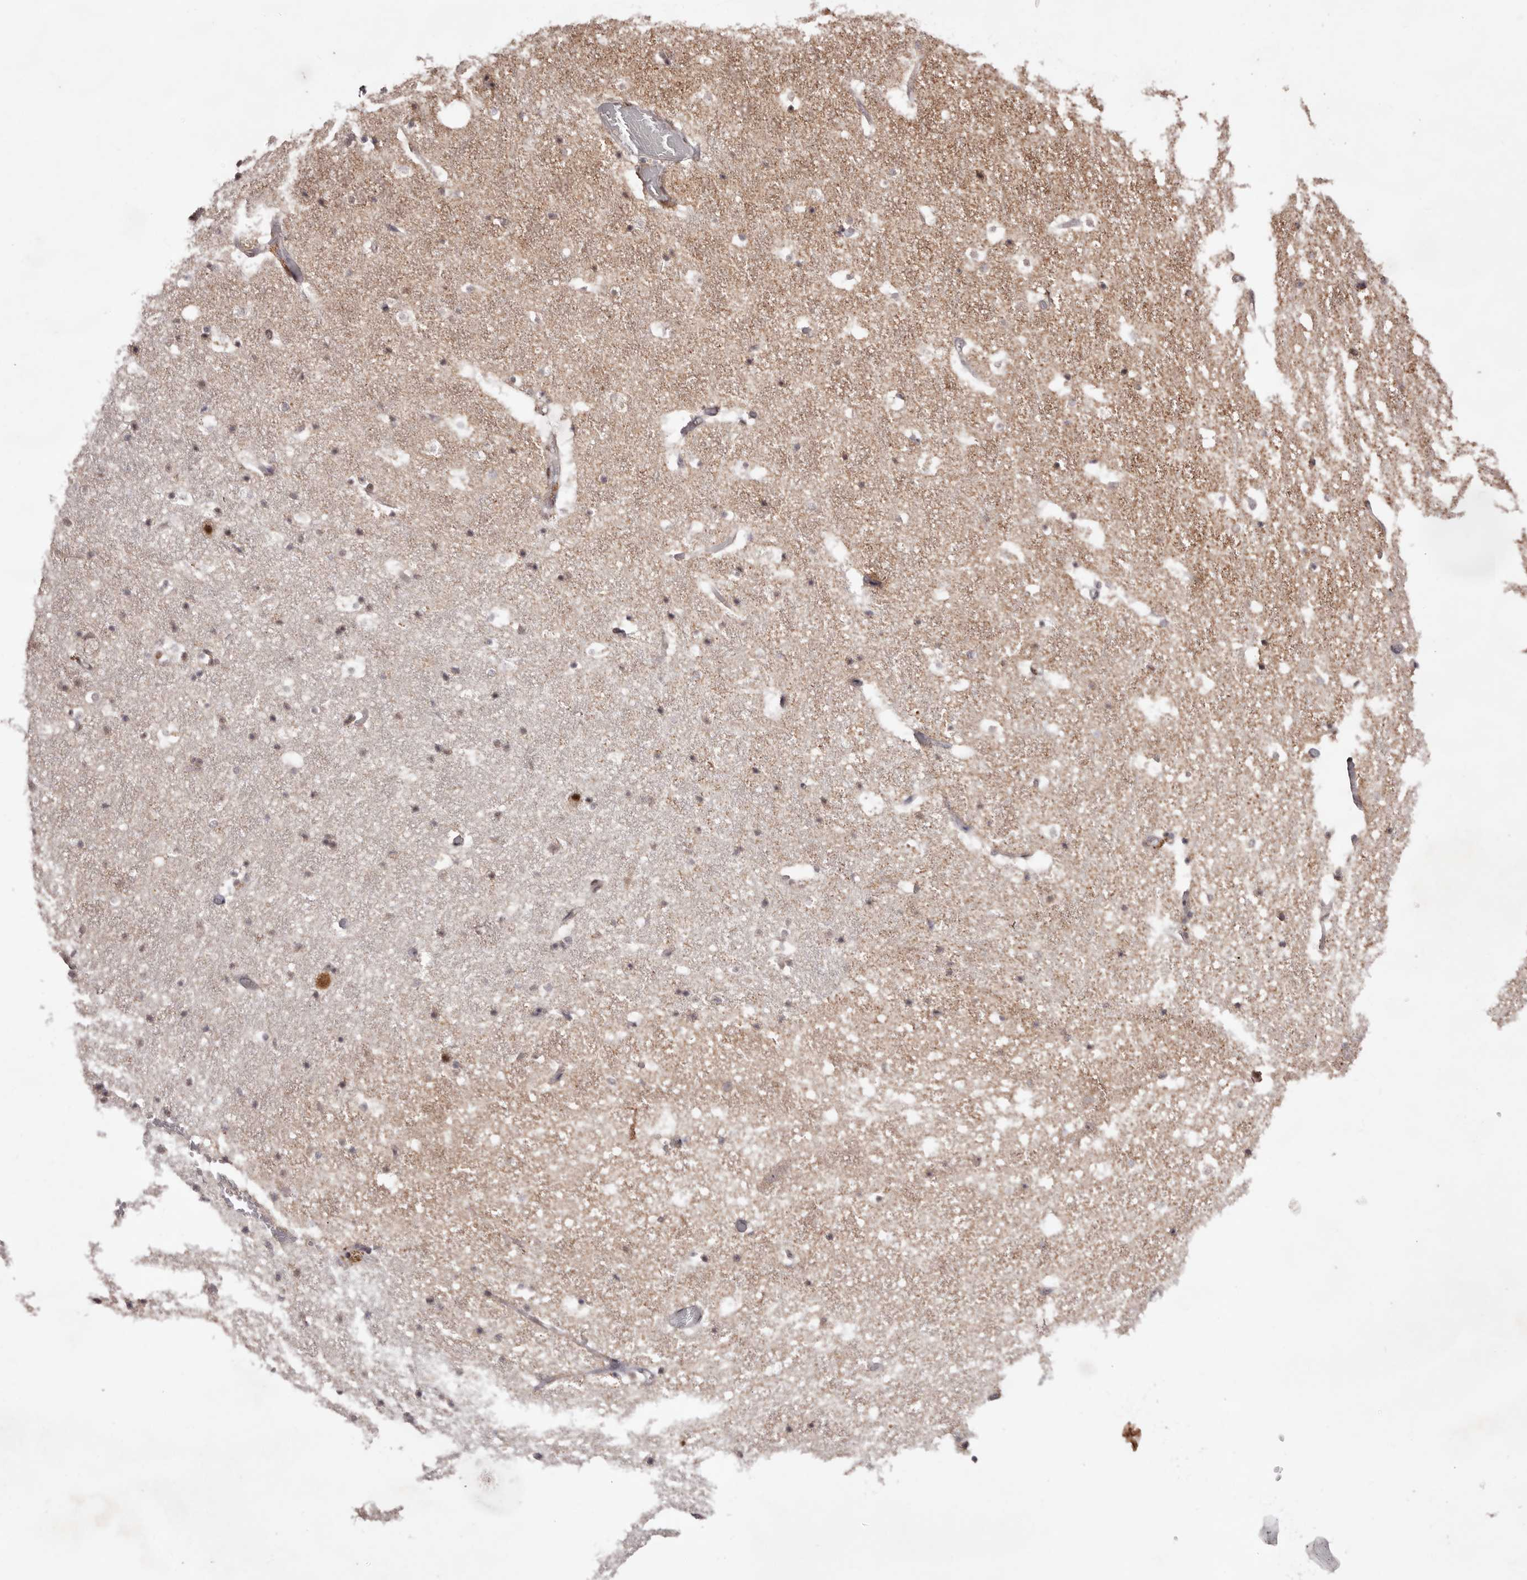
{"staining": {"intensity": "moderate", "quantity": "<25%", "location": "cytoplasmic/membranous,nuclear"}, "tissue": "hippocampus", "cell_type": "Glial cells", "image_type": "normal", "snomed": [{"axis": "morphology", "description": "Normal tissue, NOS"}, {"axis": "topography", "description": "Hippocampus"}], "caption": "Hippocampus stained with a brown dye reveals moderate cytoplasmic/membranous,nuclear positive expression in approximately <25% of glial cells.", "gene": "EGR3", "patient": {"sex": "female", "age": 52}}